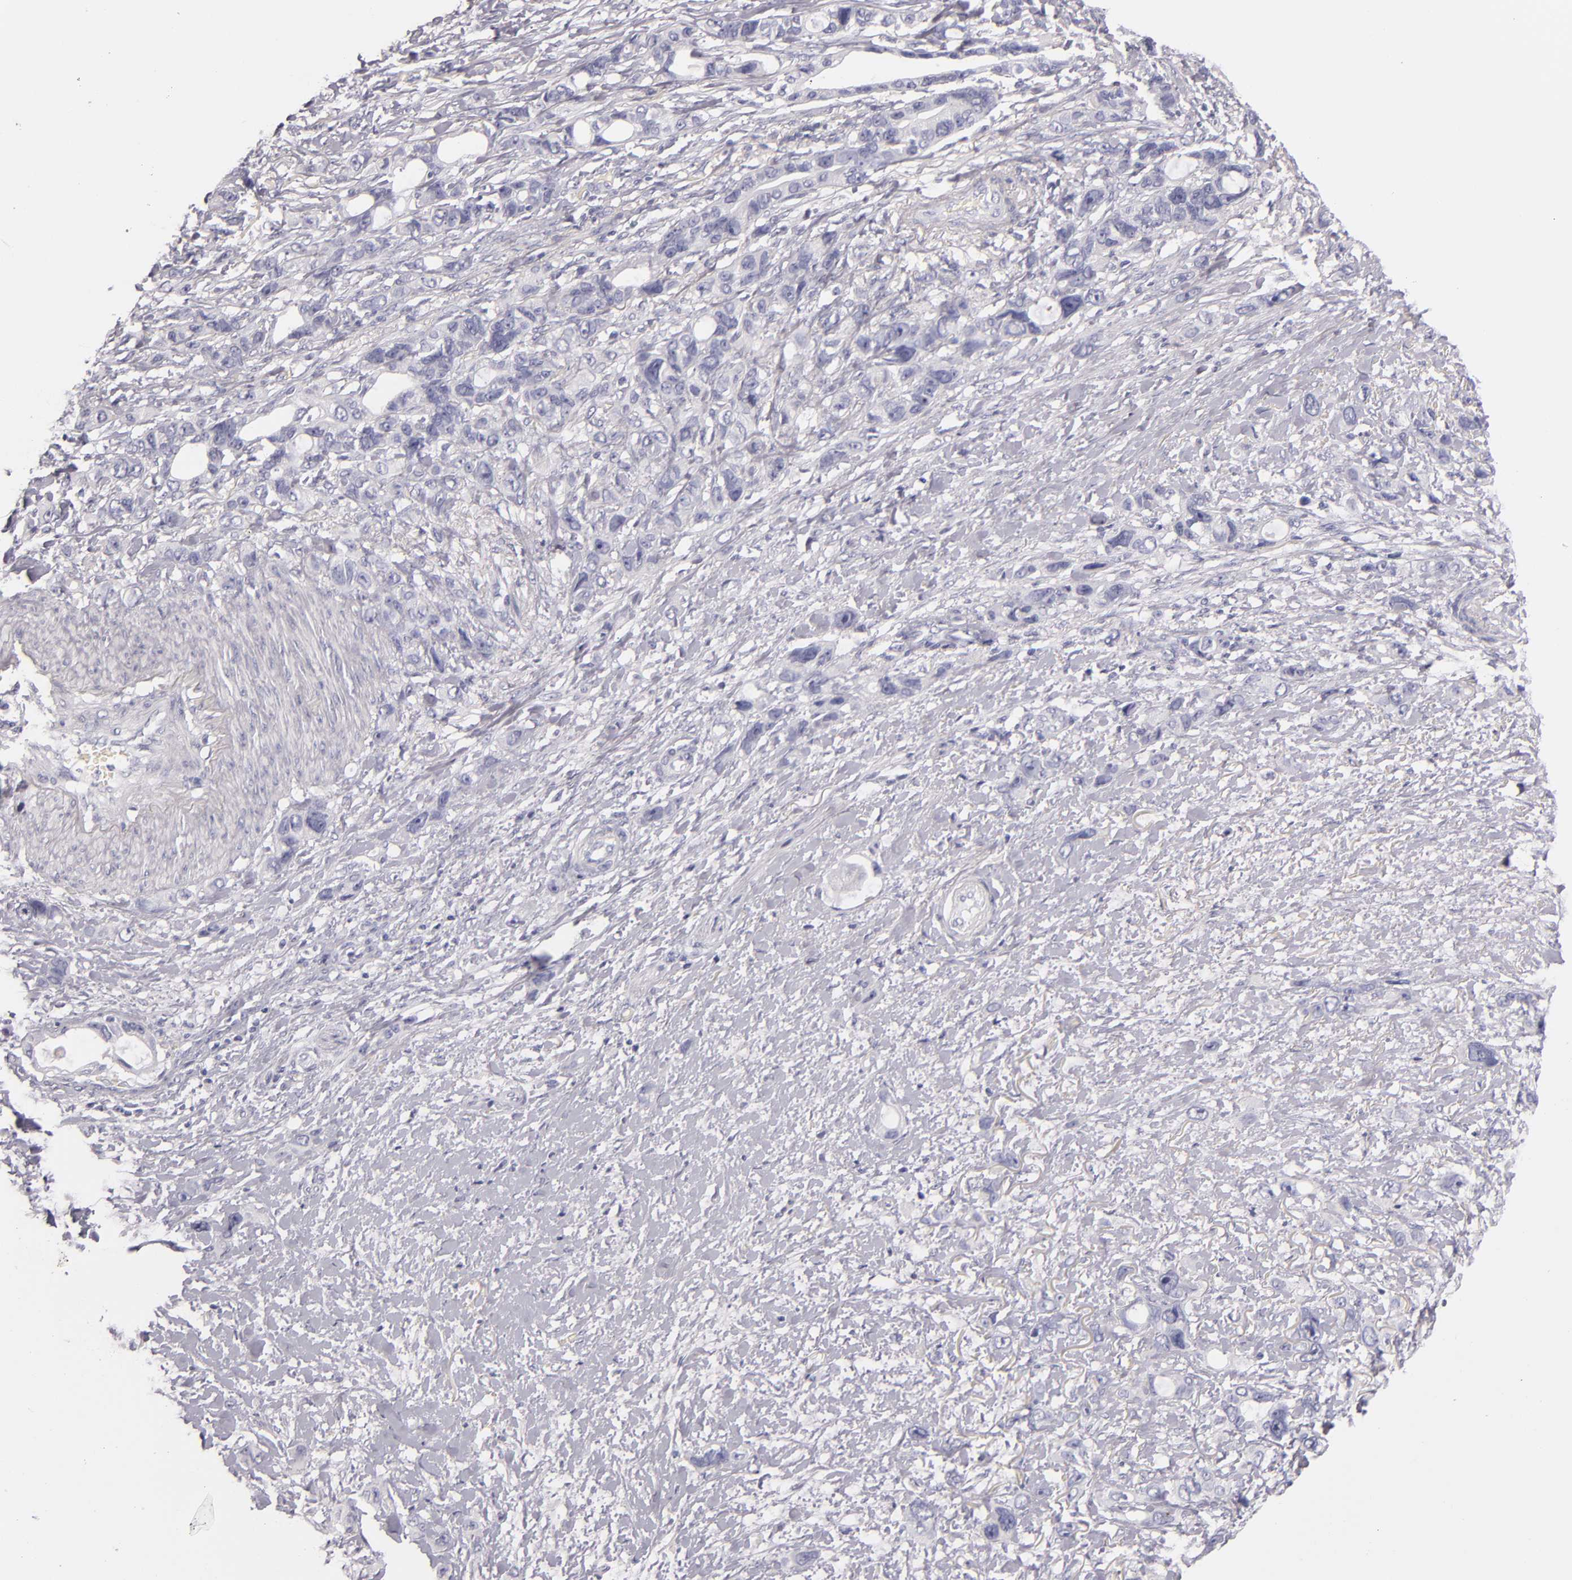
{"staining": {"intensity": "negative", "quantity": "none", "location": "none"}, "tissue": "stomach cancer", "cell_type": "Tumor cells", "image_type": "cancer", "snomed": [{"axis": "morphology", "description": "Adenocarcinoma, NOS"}, {"axis": "topography", "description": "Stomach, upper"}], "caption": "Tumor cells show no significant expression in stomach cancer.", "gene": "FABP1", "patient": {"sex": "male", "age": 47}}